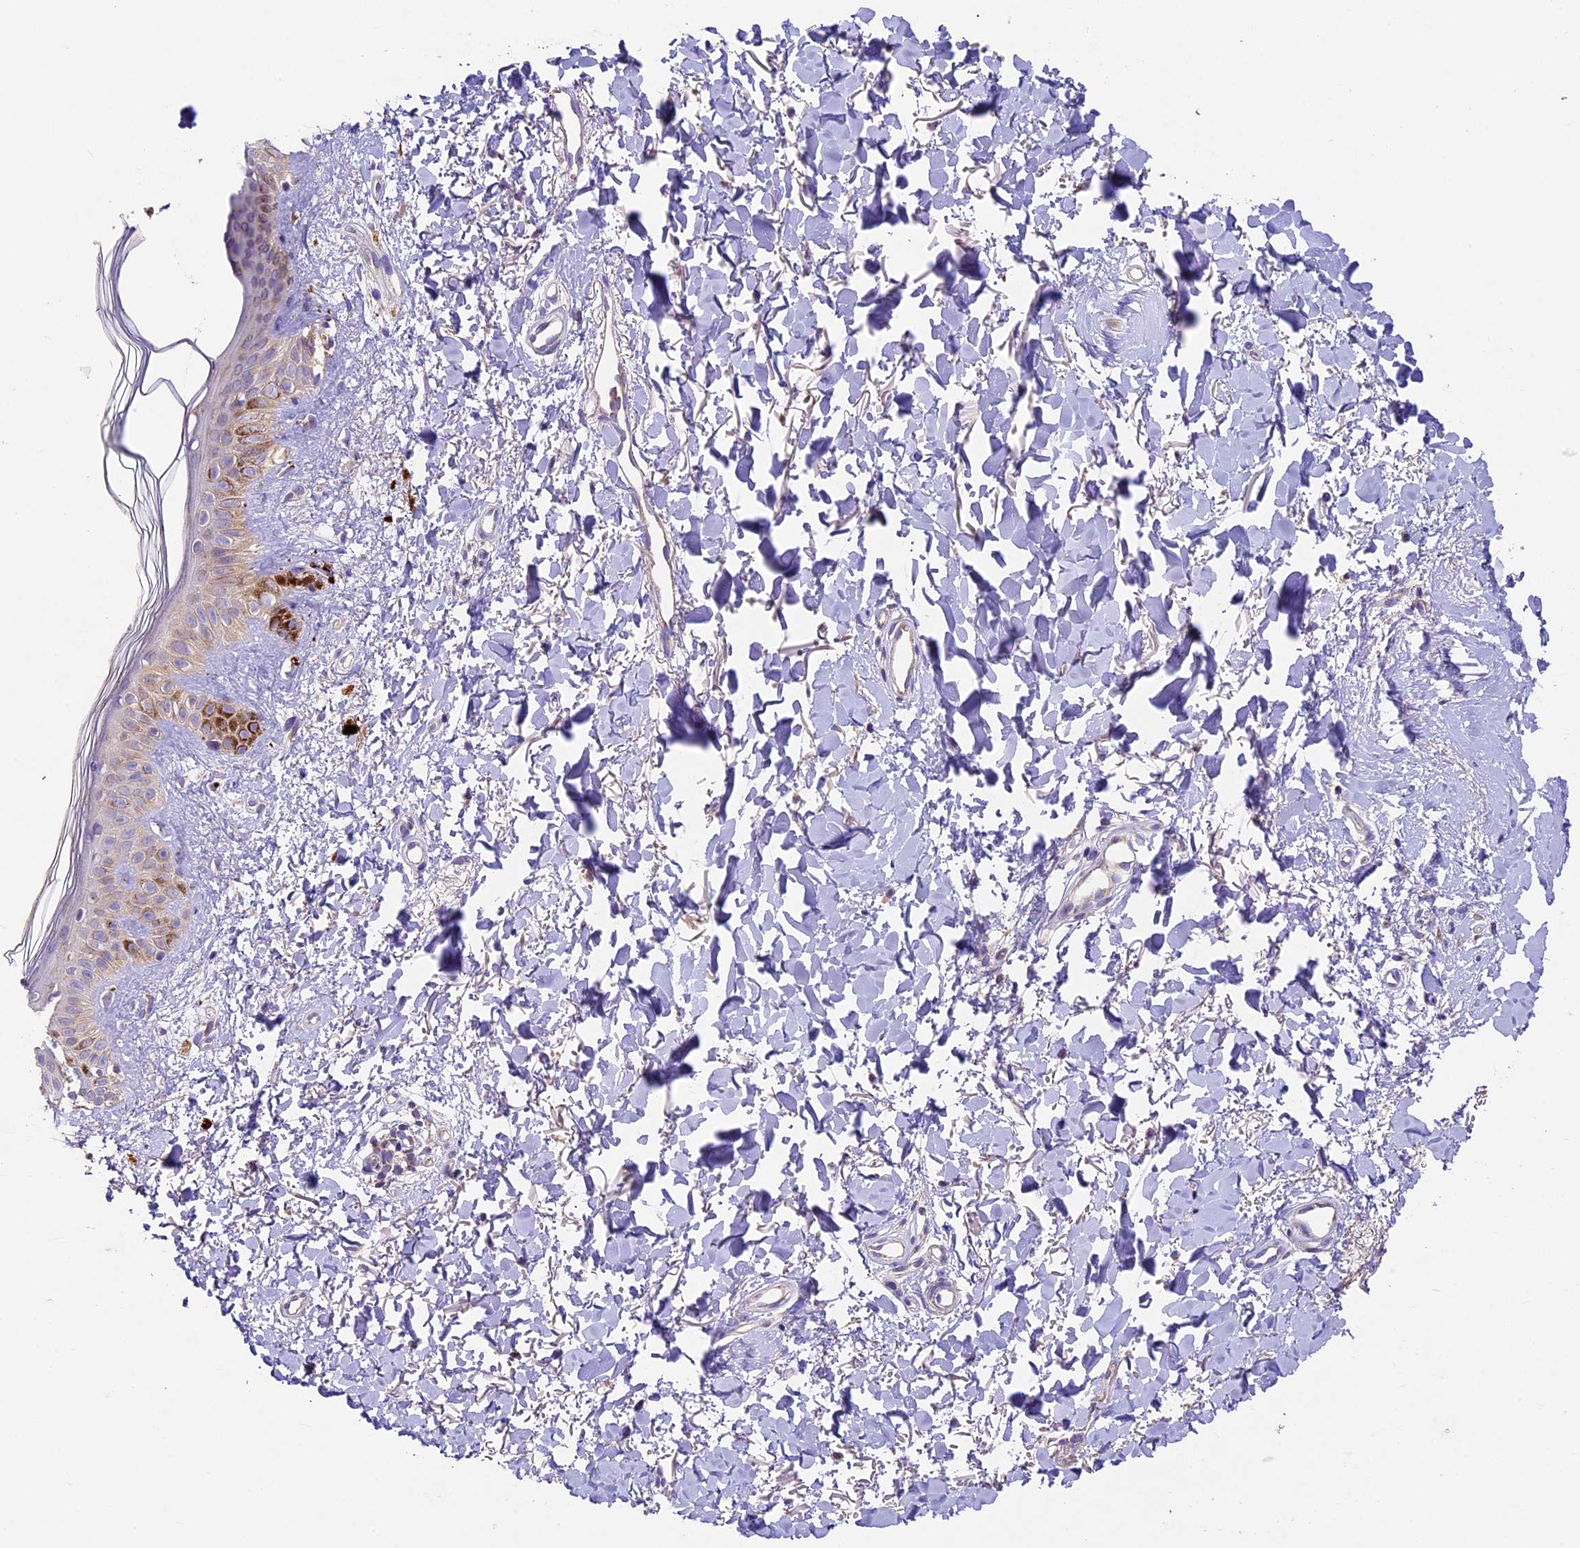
{"staining": {"intensity": "weak", "quantity": "<25%", "location": "cytoplasmic/membranous"}, "tissue": "skin", "cell_type": "Fibroblasts", "image_type": "normal", "snomed": [{"axis": "morphology", "description": "Normal tissue, NOS"}, {"axis": "topography", "description": "Skin"}], "caption": "High magnification brightfield microscopy of benign skin stained with DAB (brown) and counterstained with hematoxylin (blue): fibroblasts show no significant expression.", "gene": "PMPCB", "patient": {"sex": "female", "age": 58}}